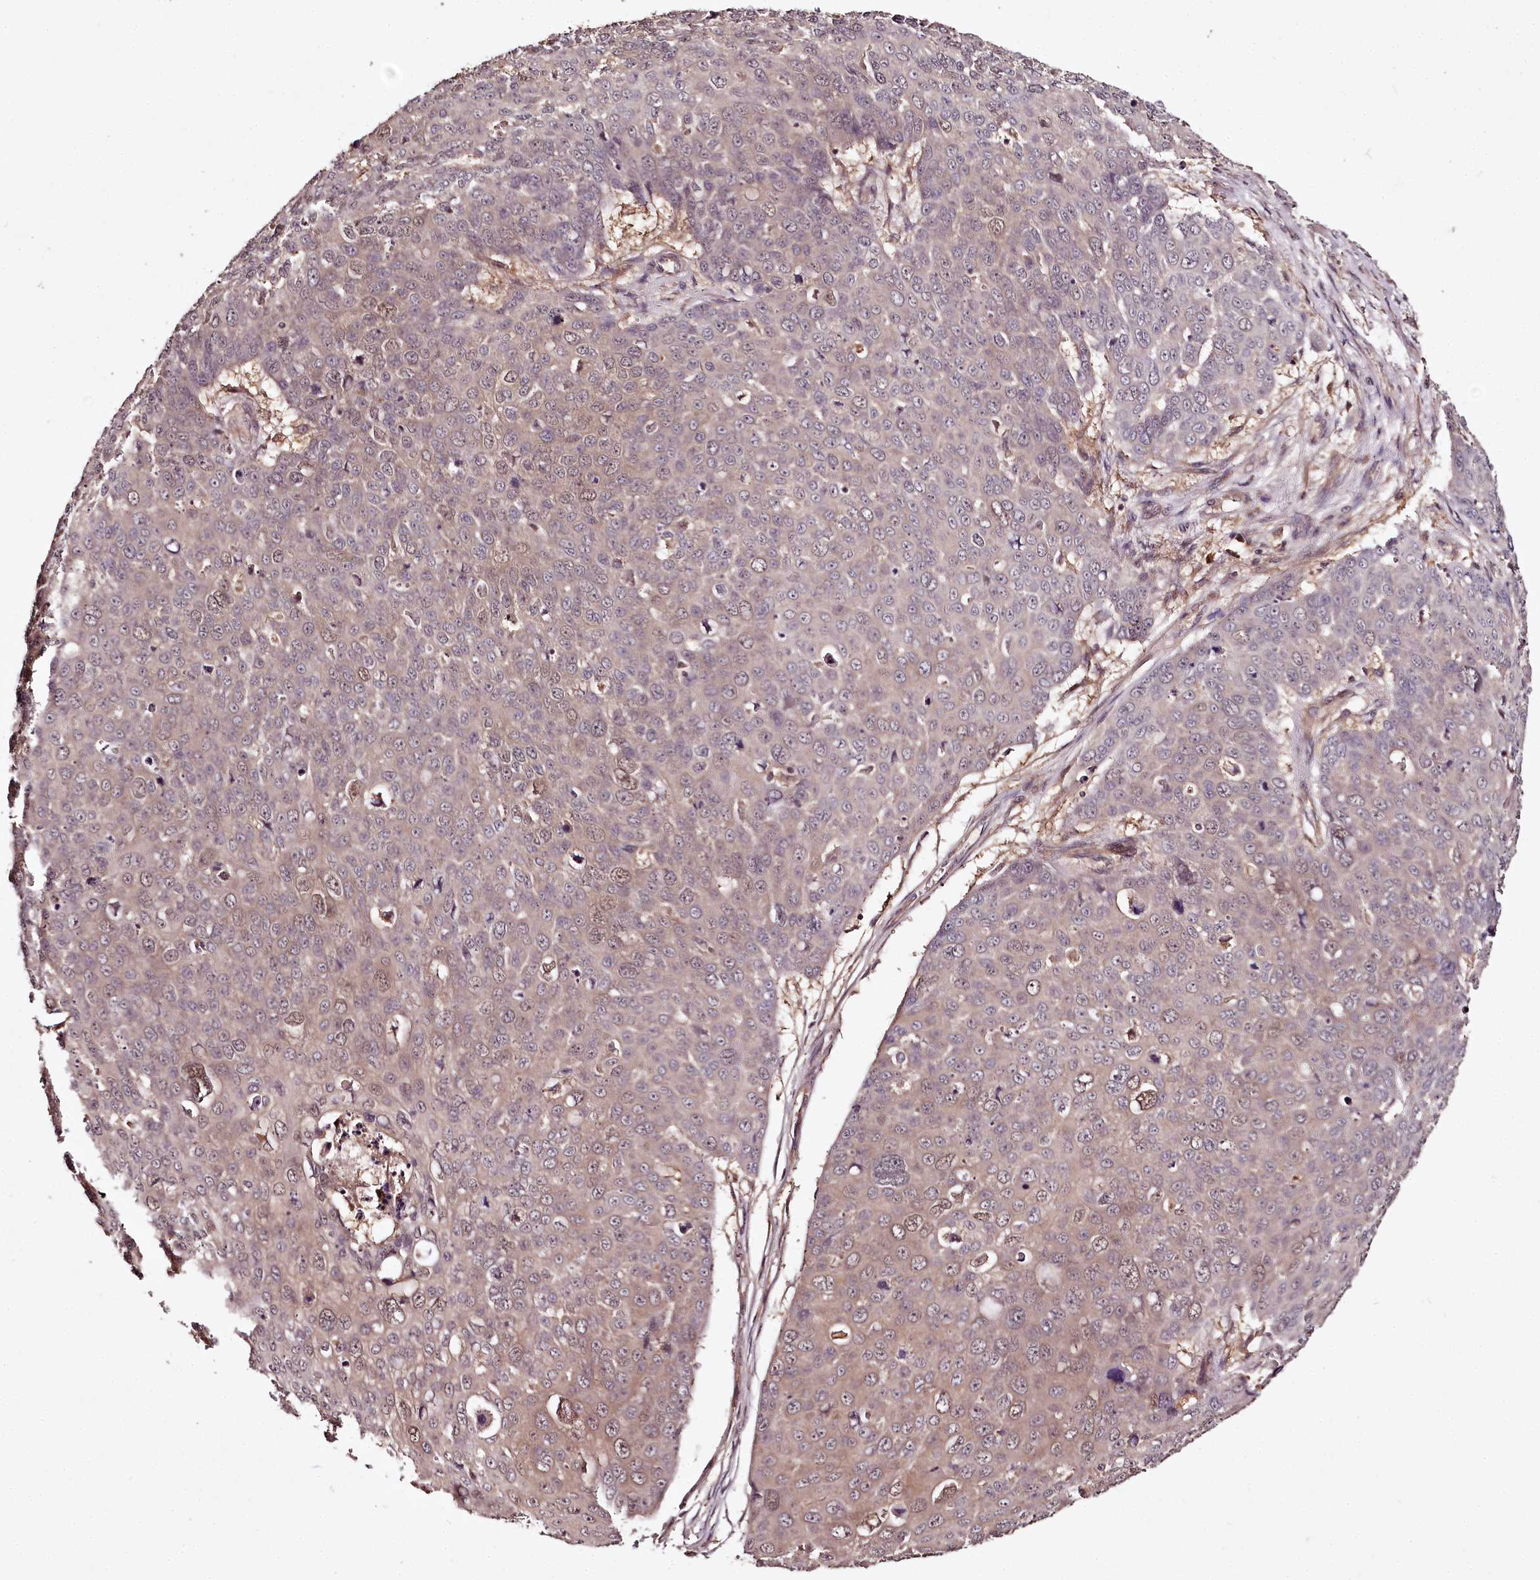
{"staining": {"intensity": "weak", "quantity": "<25%", "location": "cytoplasmic/membranous,nuclear"}, "tissue": "skin cancer", "cell_type": "Tumor cells", "image_type": "cancer", "snomed": [{"axis": "morphology", "description": "Squamous cell carcinoma, NOS"}, {"axis": "topography", "description": "Skin"}], "caption": "An image of human skin cancer is negative for staining in tumor cells.", "gene": "TTC12", "patient": {"sex": "male", "age": 71}}